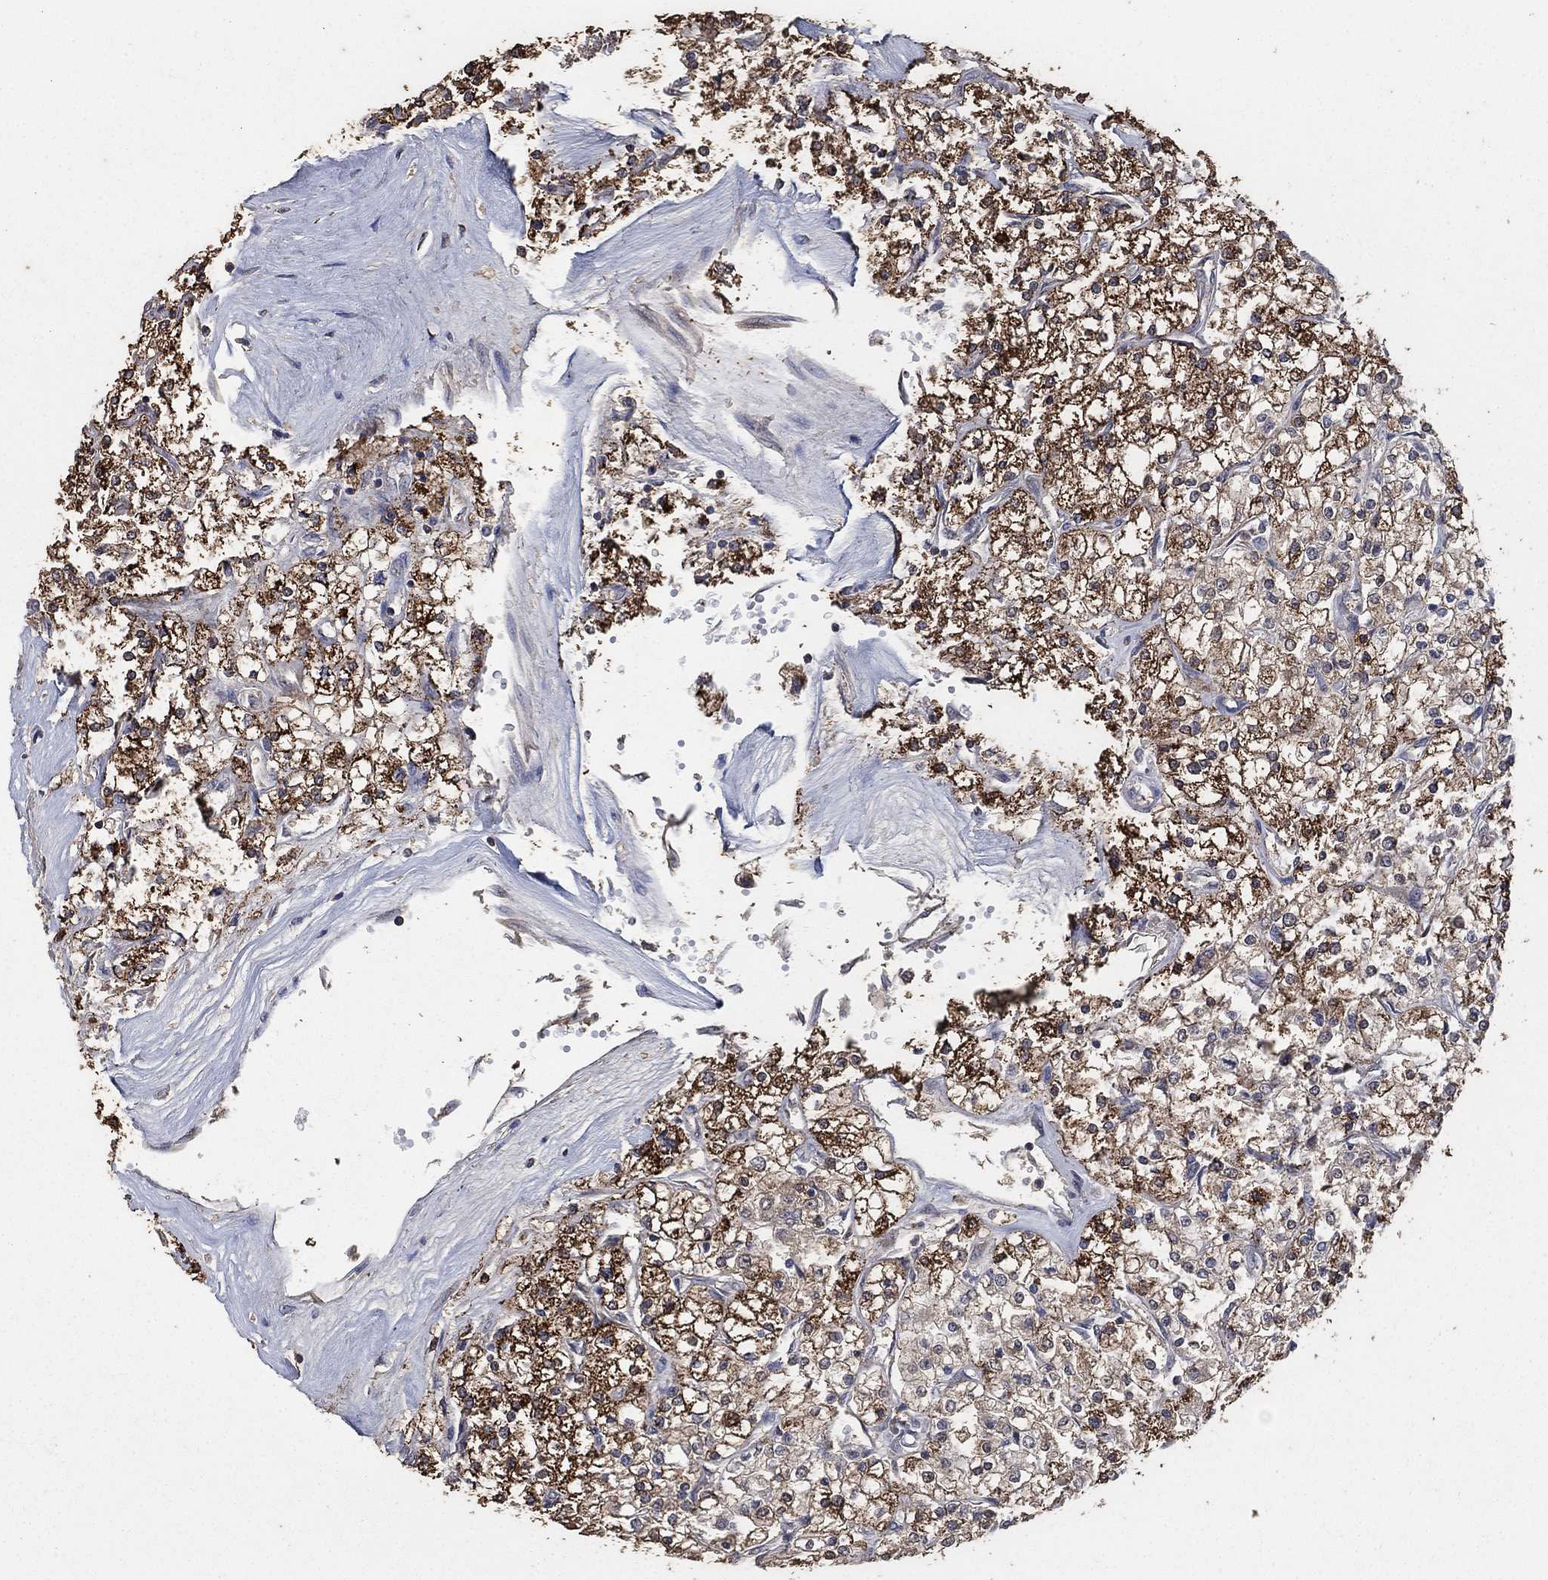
{"staining": {"intensity": "strong", "quantity": ">75%", "location": "cytoplasmic/membranous"}, "tissue": "renal cancer", "cell_type": "Tumor cells", "image_type": "cancer", "snomed": [{"axis": "morphology", "description": "Adenocarcinoma, NOS"}, {"axis": "topography", "description": "Kidney"}], "caption": "The micrograph displays staining of renal cancer (adenocarcinoma), revealing strong cytoplasmic/membranous protein positivity (brown color) within tumor cells. The staining is performed using DAB (3,3'-diaminobenzidine) brown chromogen to label protein expression. The nuclei are counter-stained blue using hematoxylin.", "gene": "MRPS24", "patient": {"sex": "male", "age": 80}}